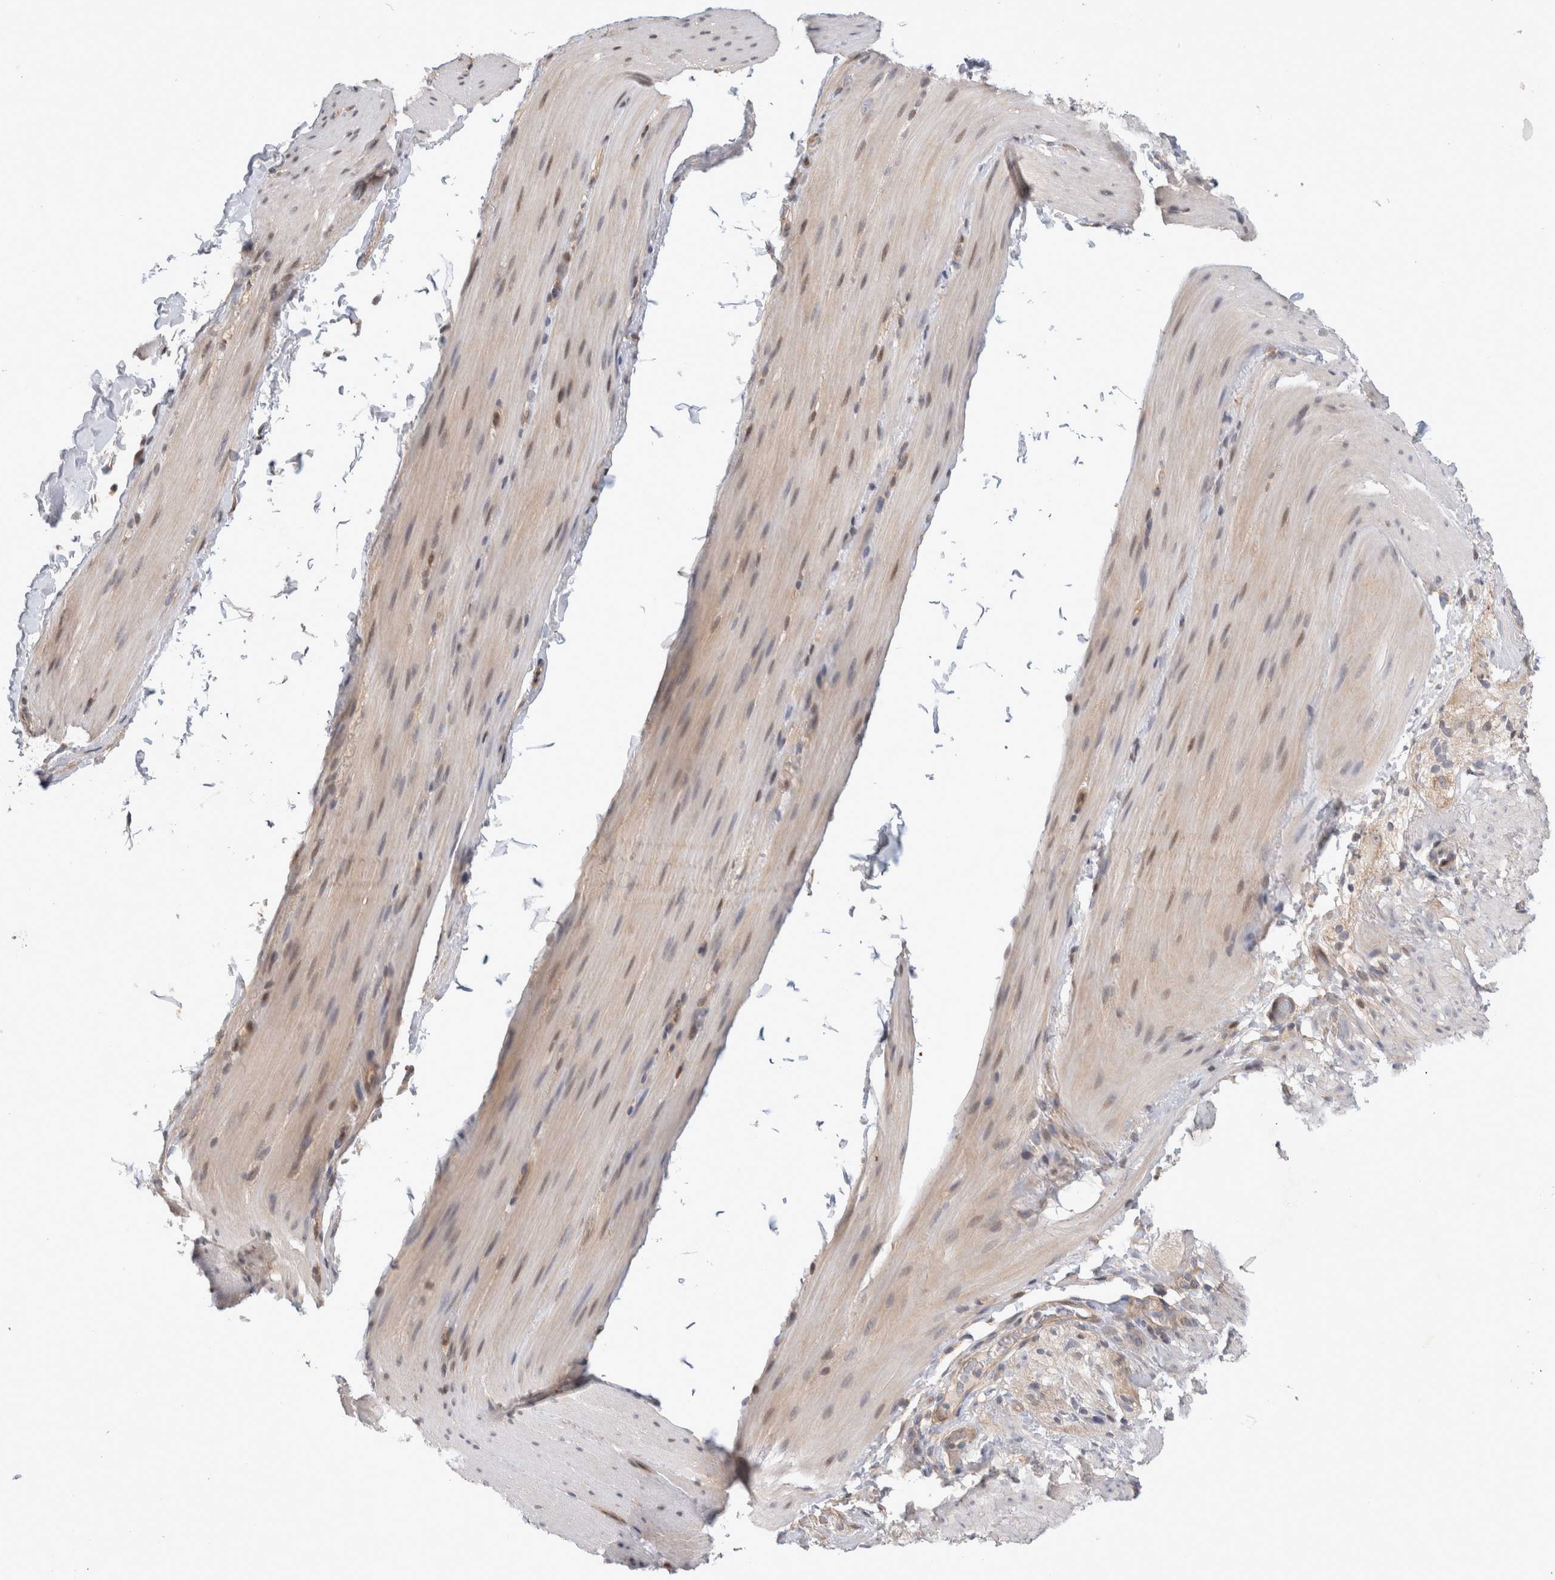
{"staining": {"intensity": "moderate", "quantity": "25%-75%", "location": "cytoplasmic/membranous,nuclear"}, "tissue": "smooth muscle", "cell_type": "Smooth muscle cells", "image_type": "normal", "snomed": [{"axis": "morphology", "description": "Normal tissue, NOS"}, {"axis": "topography", "description": "Smooth muscle"}, {"axis": "topography", "description": "Small intestine"}], "caption": "The photomicrograph exhibits immunohistochemical staining of benign smooth muscle. There is moderate cytoplasmic/membranous,nuclear expression is present in approximately 25%-75% of smooth muscle cells. The protein of interest is shown in brown color, while the nuclei are stained blue.", "gene": "TCF4", "patient": {"sex": "female", "age": 84}}